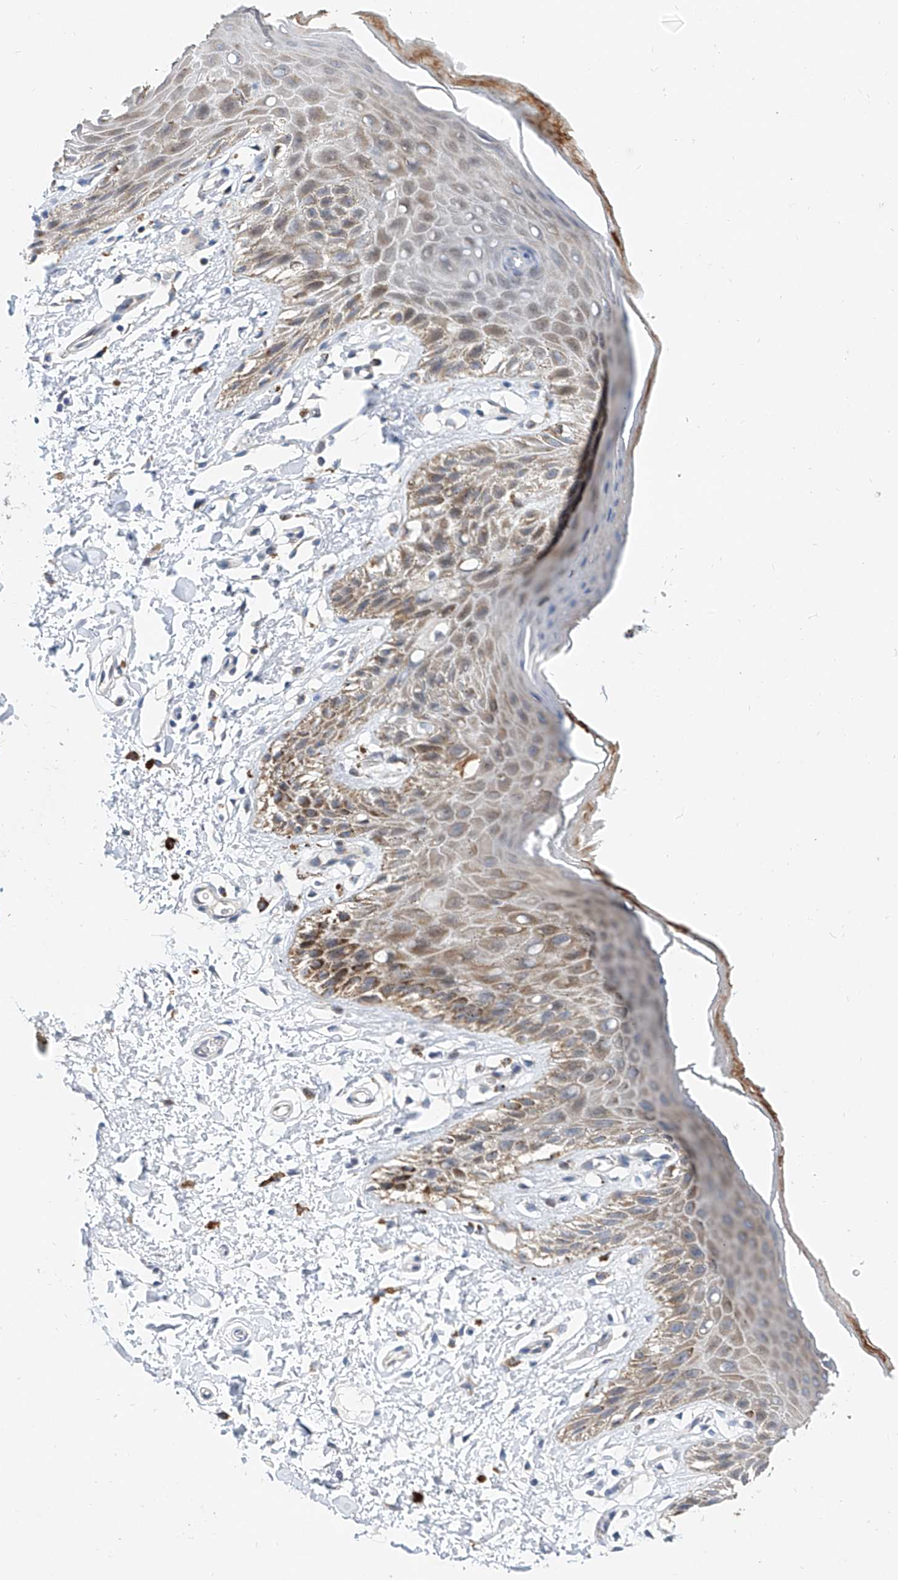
{"staining": {"intensity": "moderate", "quantity": "<25%", "location": "cytoplasmic/membranous"}, "tissue": "skin", "cell_type": "Epidermal cells", "image_type": "normal", "snomed": [{"axis": "morphology", "description": "Normal tissue, NOS"}, {"axis": "topography", "description": "Anal"}], "caption": "IHC staining of normal skin, which exhibits low levels of moderate cytoplasmic/membranous expression in approximately <25% of epidermal cells indicating moderate cytoplasmic/membranous protein staining. The staining was performed using DAB (3,3'-diaminobenzidine) (brown) for protein detection and nuclei were counterstained in hematoxylin (blue).", "gene": "BPTF", "patient": {"sex": "male", "age": 44}}